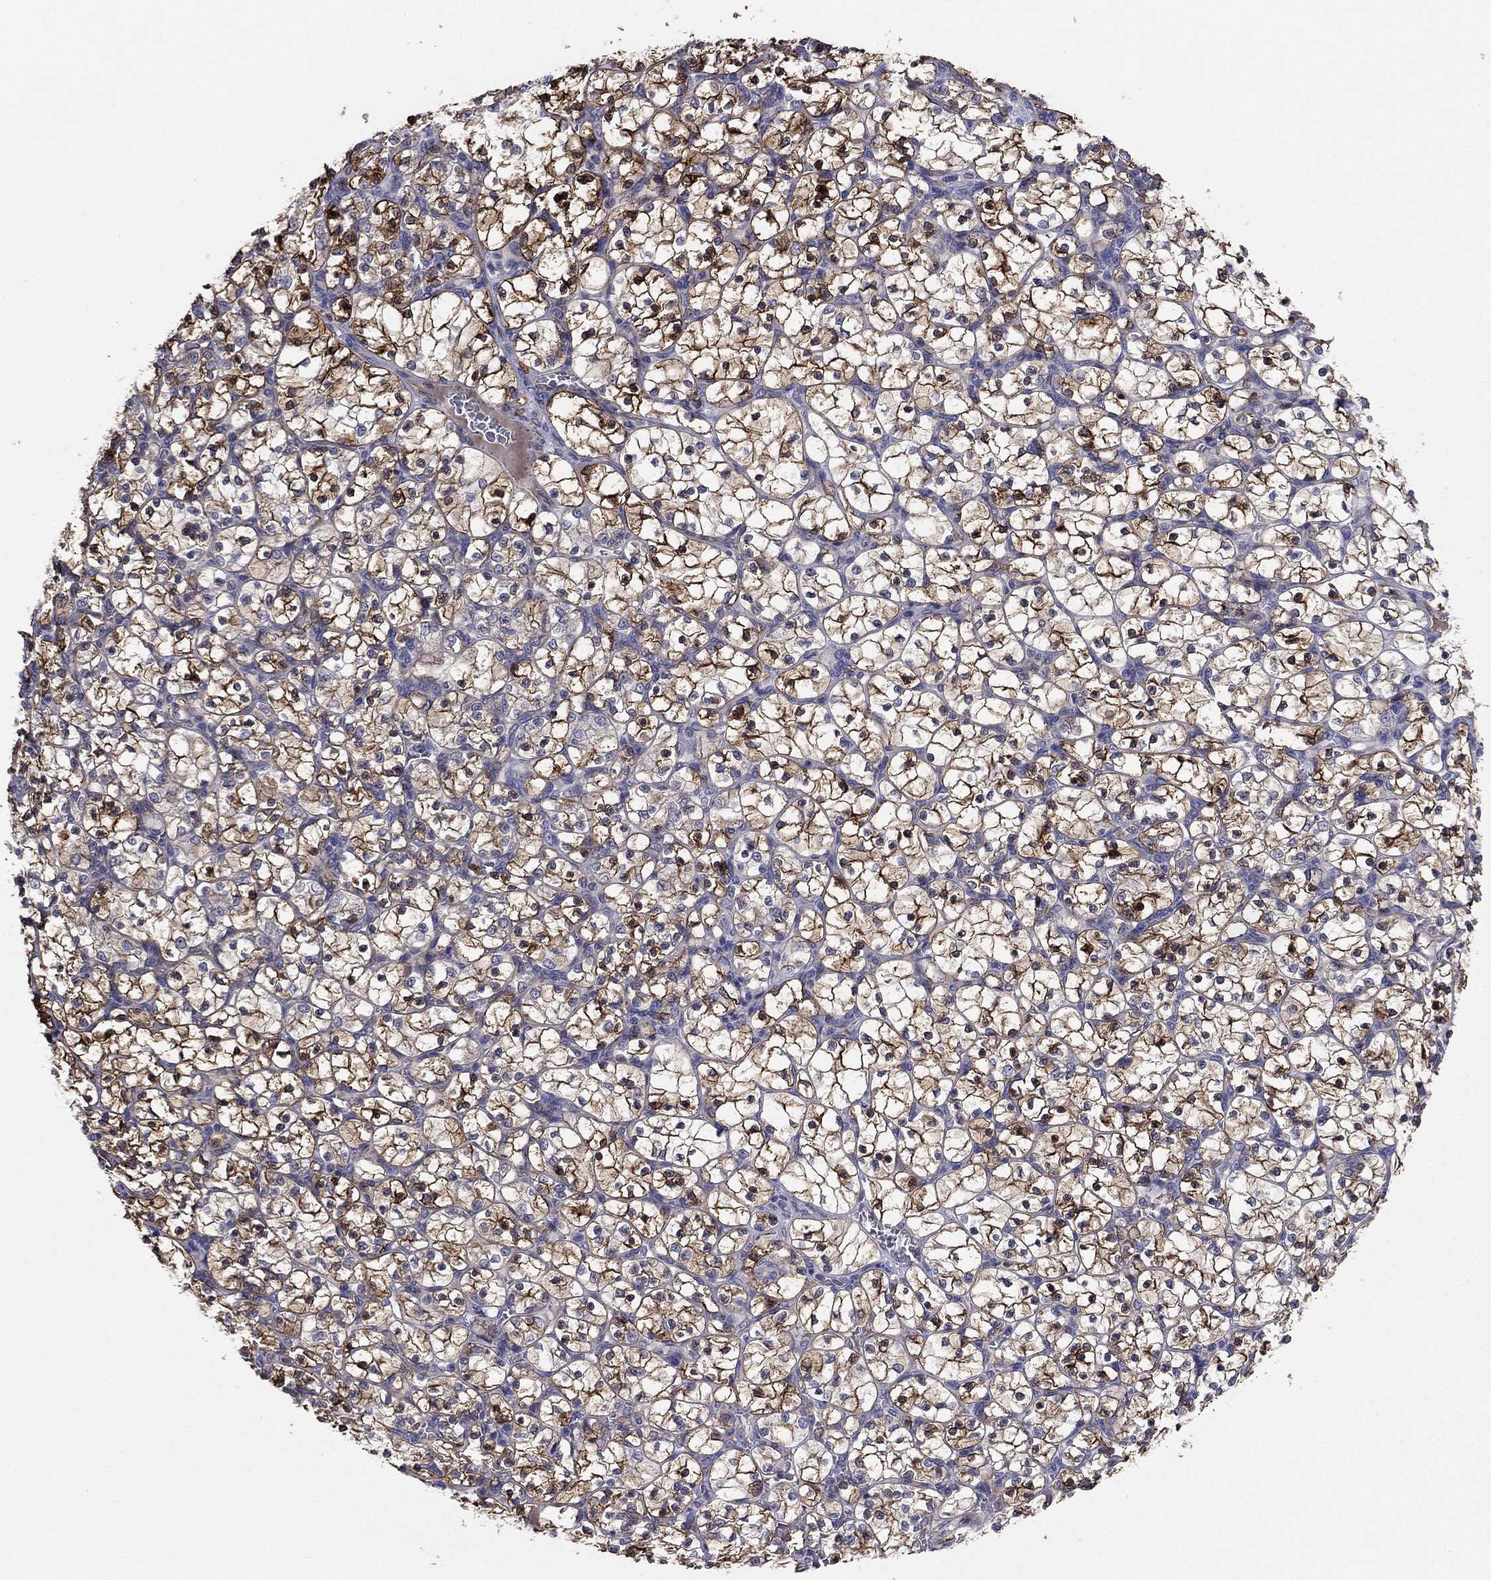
{"staining": {"intensity": "strong", "quantity": ">75%", "location": "cytoplasmic/membranous"}, "tissue": "renal cancer", "cell_type": "Tumor cells", "image_type": "cancer", "snomed": [{"axis": "morphology", "description": "Adenocarcinoma, NOS"}, {"axis": "topography", "description": "Kidney"}], "caption": "Immunohistochemistry histopathology image of renal adenocarcinoma stained for a protein (brown), which demonstrates high levels of strong cytoplasmic/membranous staining in approximately >75% of tumor cells.", "gene": "EMP2", "patient": {"sex": "female", "age": 89}}